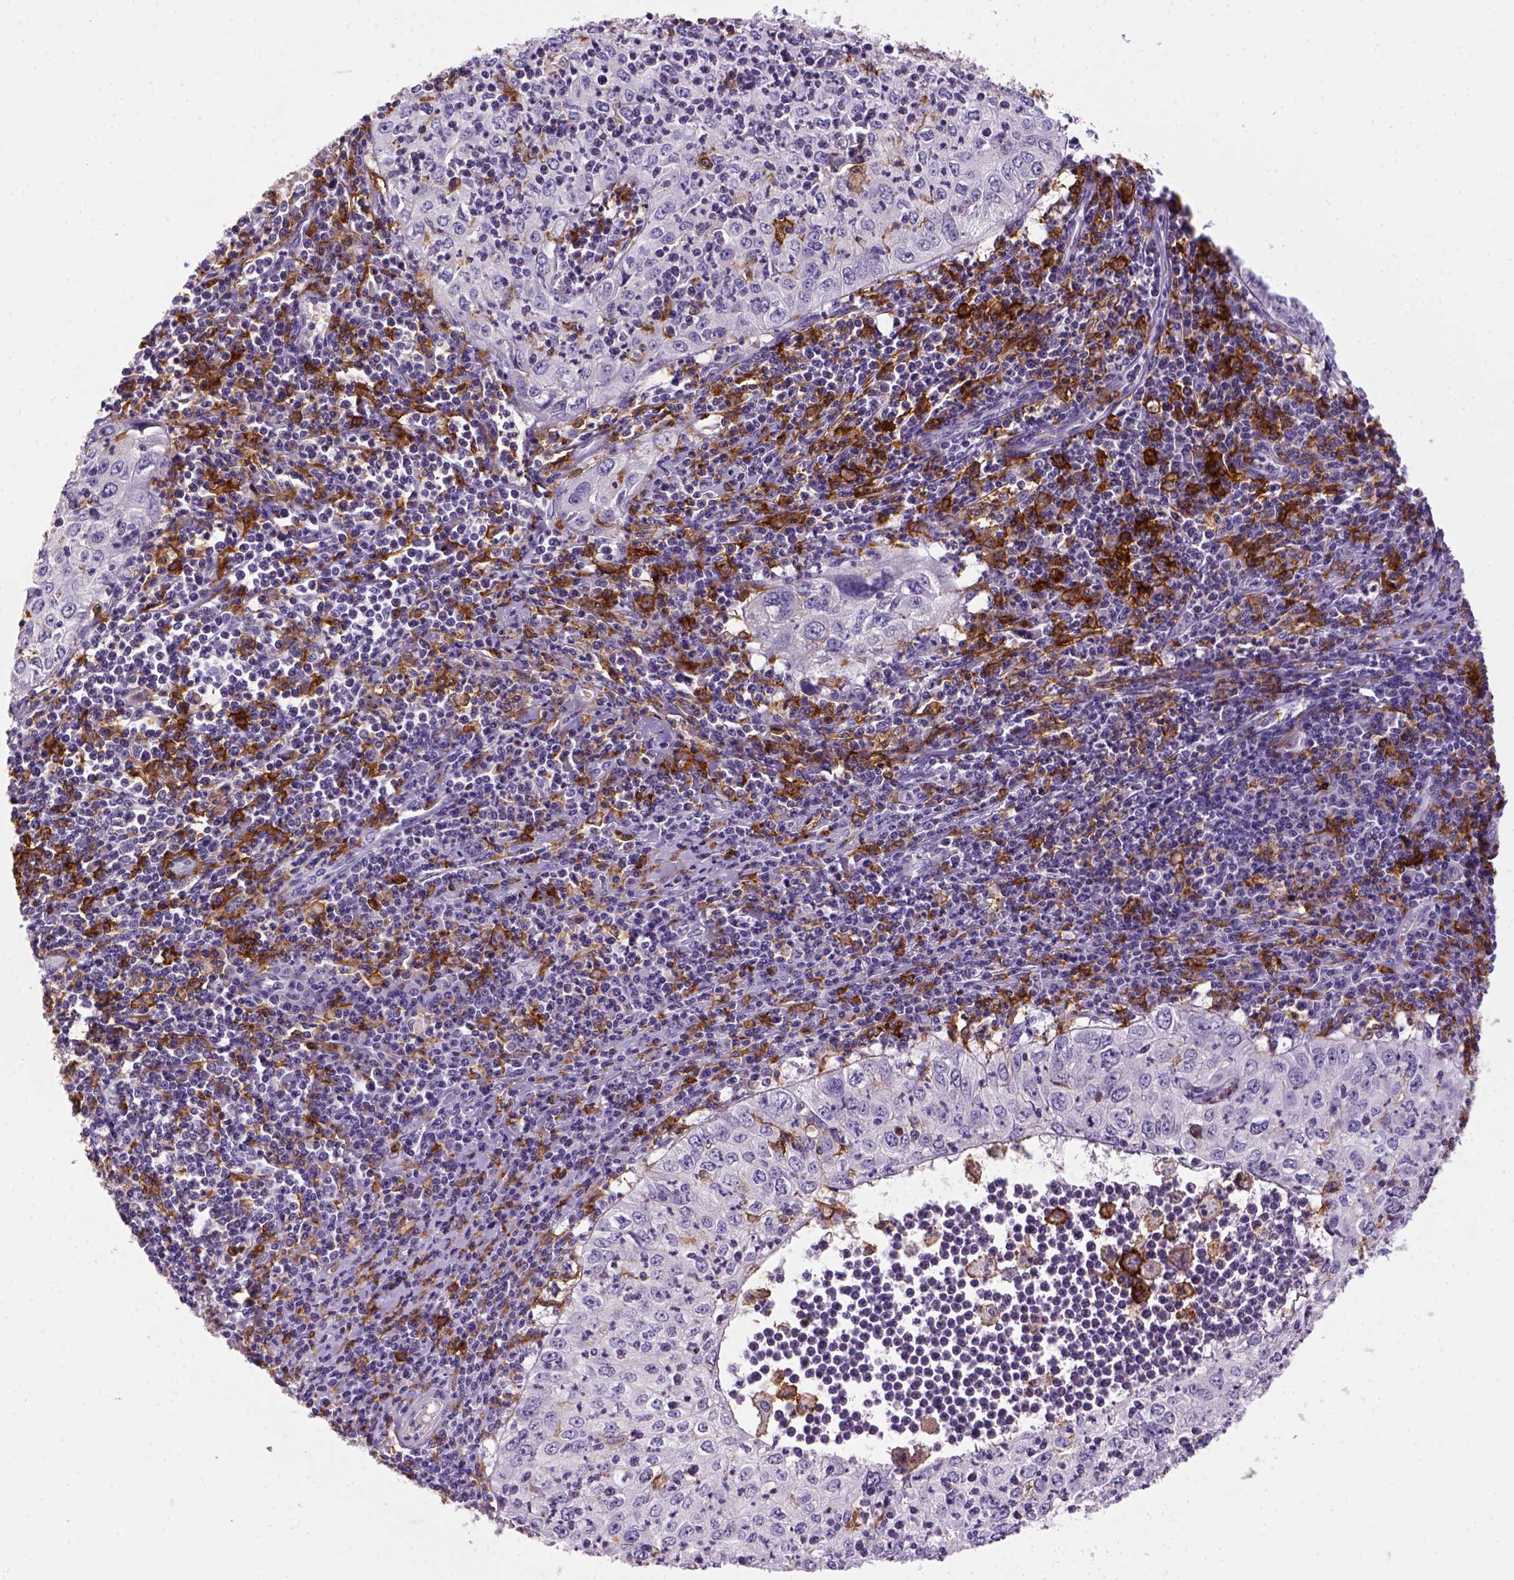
{"staining": {"intensity": "negative", "quantity": "none", "location": "none"}, "tissue": "cervical cancer", "cell_type": "Tumor cells", "image_type": "cancer", "snomed": [{"axis": "morphology", "description": "Squamous cell carcinoma, NOS"}, {"axis": "topography", "description": "Cervix"}], "caption": "A micrograph of human cervical cancer is negative for staining in tumor cells.", "gene": "CD14", "patient": {"sex": "female", "age": 24}}